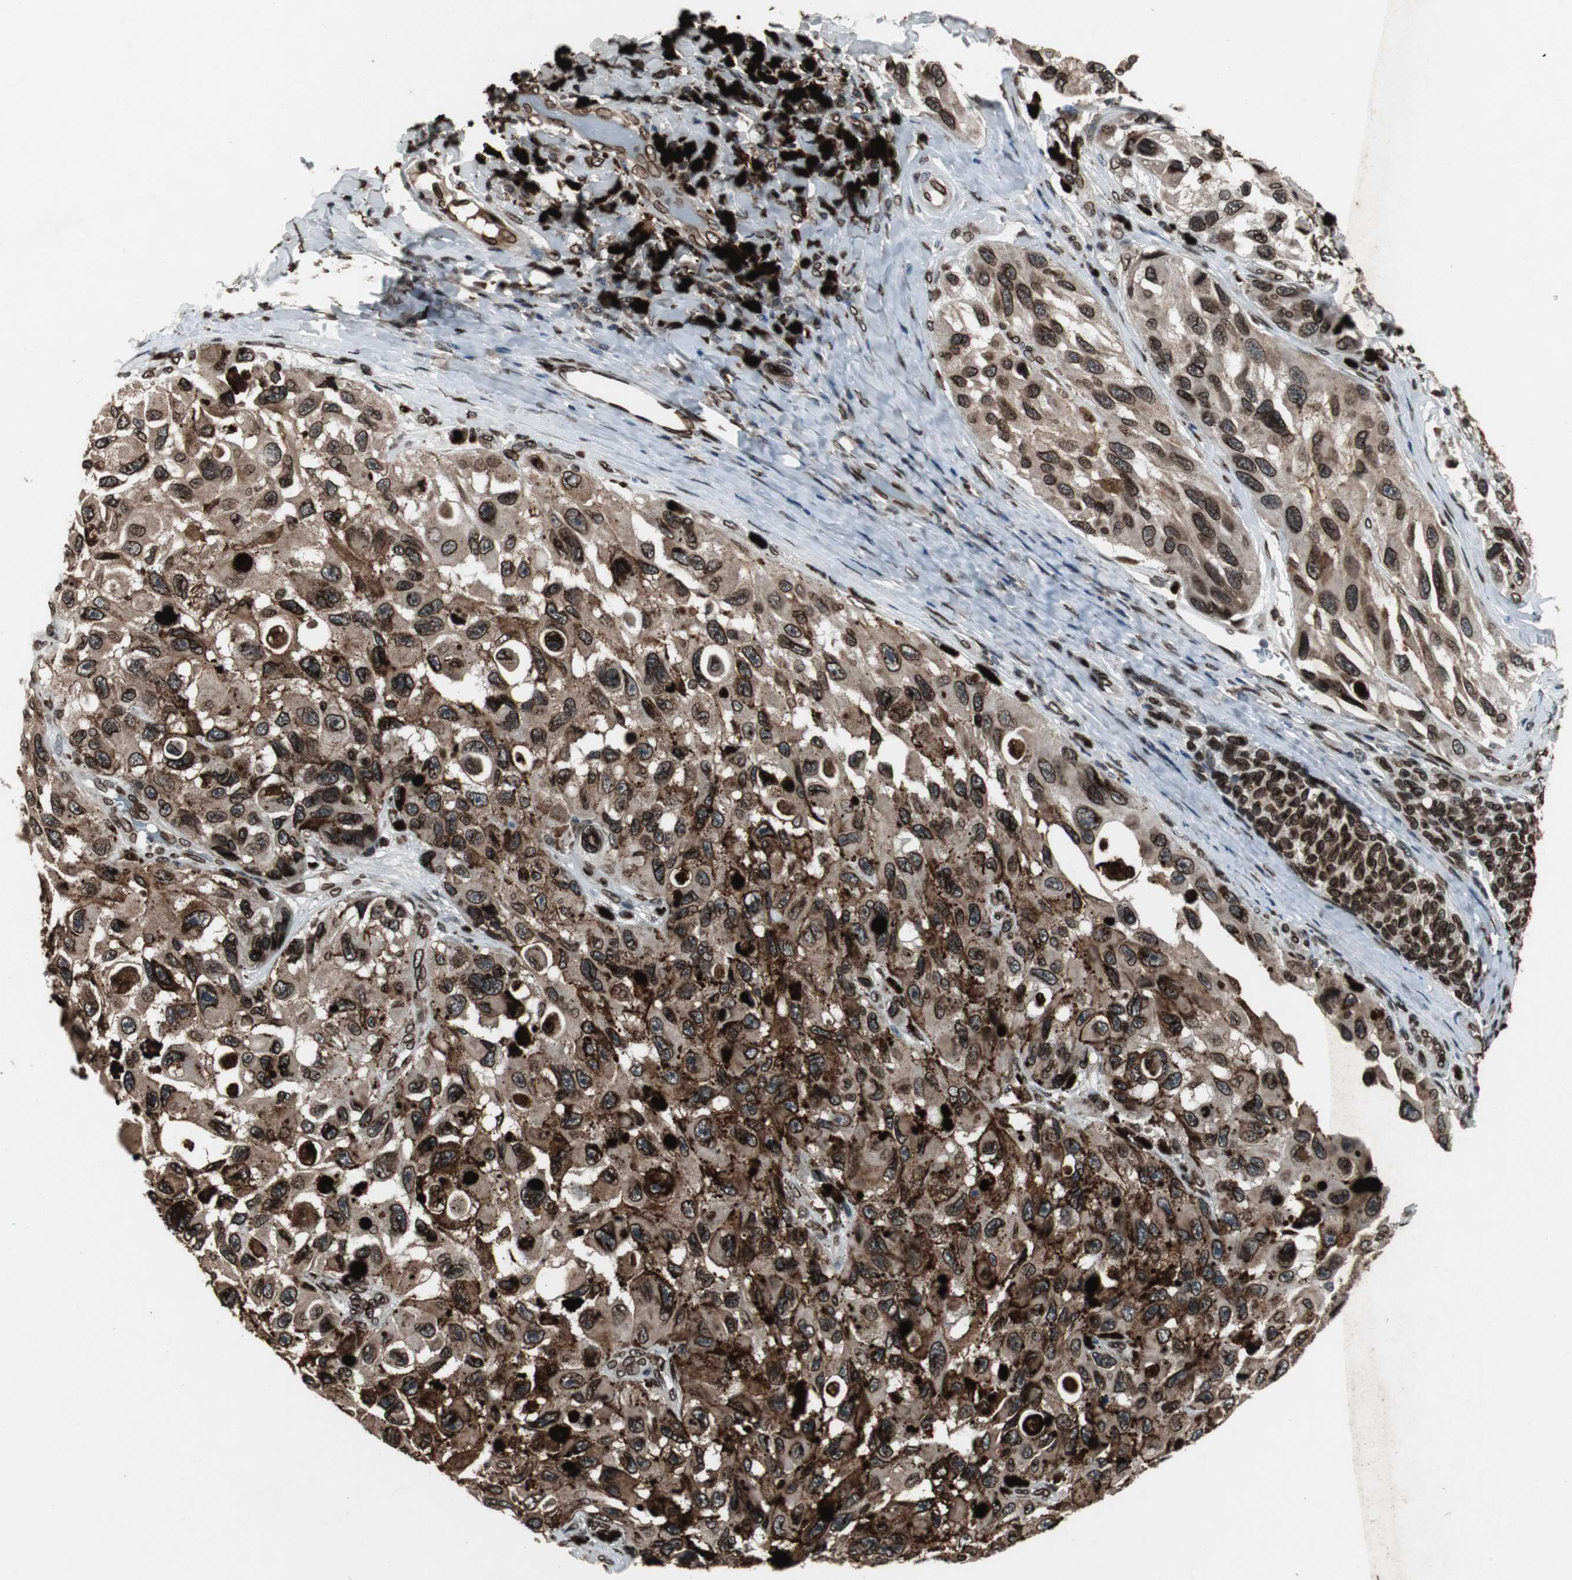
{"staining": {"intensity": "strong", "quantity": ">75%", "location": "cytoplasmic/membranous,nuclear"}, "tissue": "melanoma", "cell_type": "Tumor cells", "image_type": "cancer", "snomed": [{"axis": "morphology", "description": "Malignant melanoma, NOS"}, {"axis": "topography", "description": "Skin"}], "caption": "Tumor cells show high levels of strong cytoplasmic/membranous and nuclear staining in about >75% of cells in melanoma. (IHC, brightfield microscopy, high magnification).", "gene": "LMNA", "patient": {"sex": "female", "age": 73}}